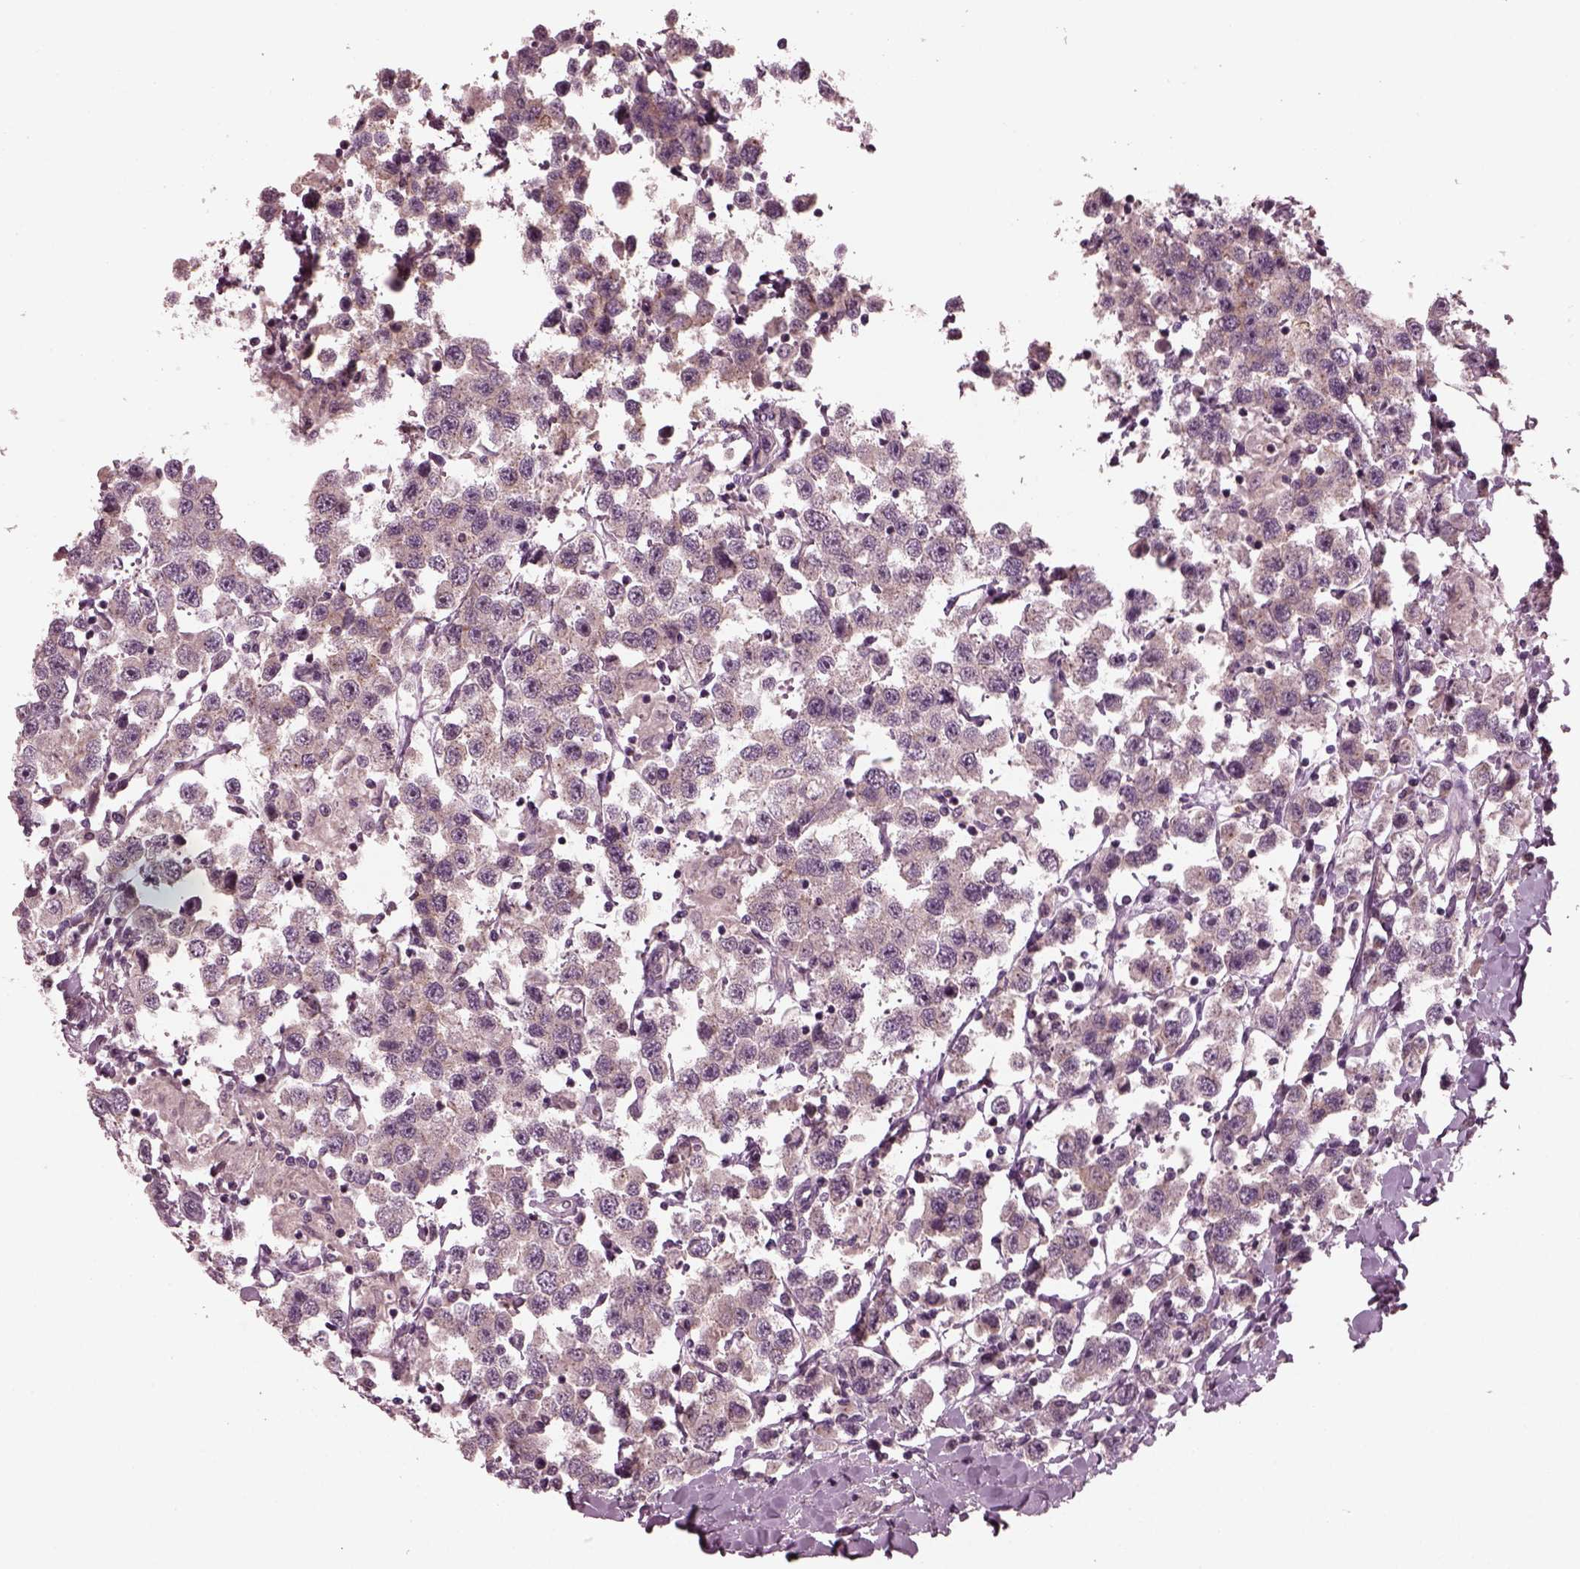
{"staining": {"intensity": "weak", "quantity": "25%-75%", "location": "cytoplasmic/membranous"}, "tissue": "testis cancer", "cell_type": "Tumor cells", "image_type": "cancer", "snomed": [{"axis": "morphology", "description": "Seminoma, NOS"}, {"axis": "topography", "description": "Testis"}], "caption": "Human seminoma (testis) stained with a protein marker demonstrates weak staining in tumor cells.", "gene": "TUBG1", "patient": {"sex": "male", "age": 45}}